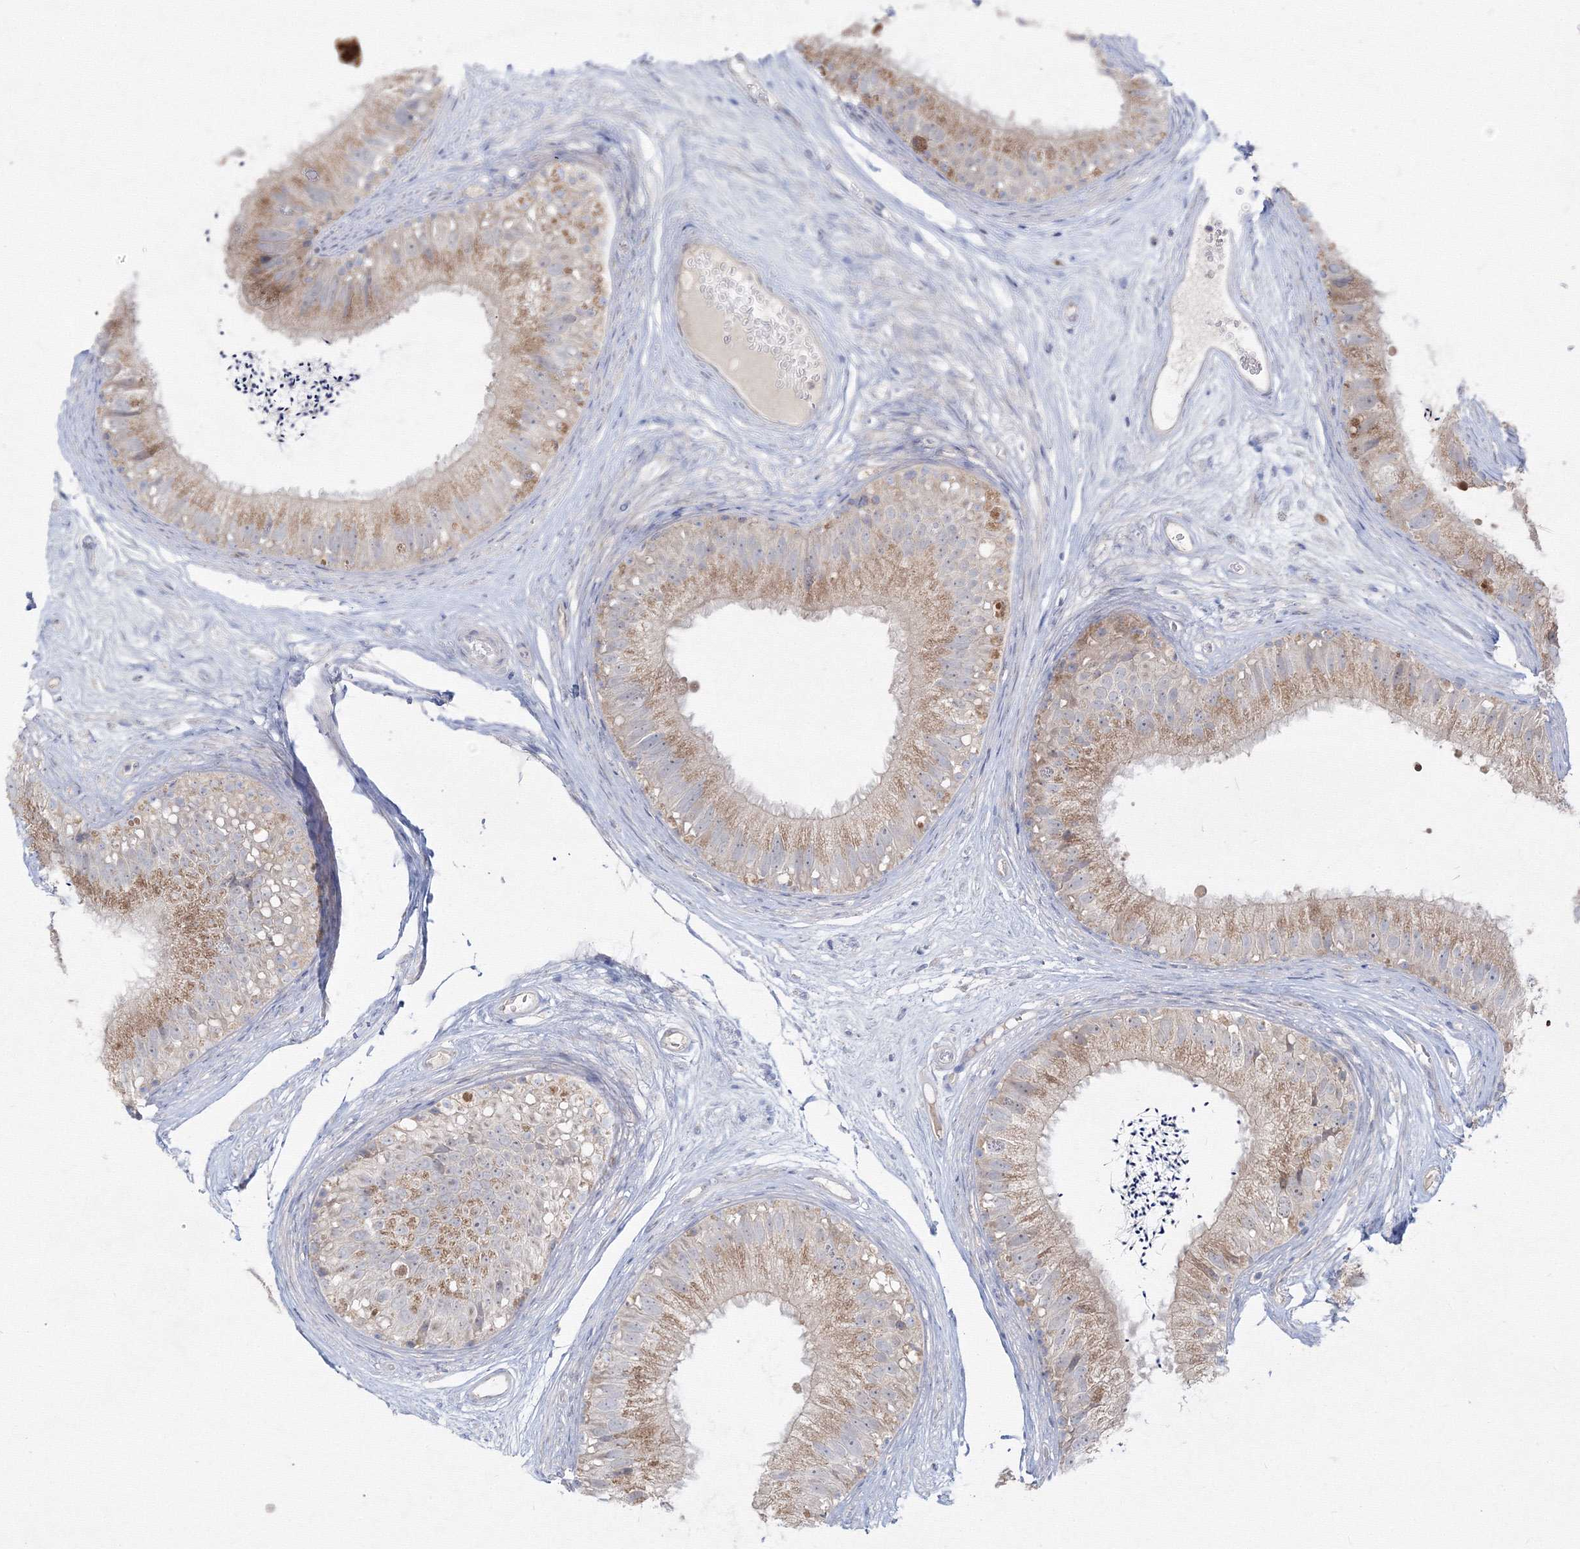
{"staining": {"intensity": "moderate", "quantity": "25%-75%", "location": "cytoplasmic/membranous"}, "tissue": "epididymis", "cell_type": "Glandular cells", "image_type": "normal", "snomed": [{"axis": "morphology", "description": "Normal tissue, NOS"}, {"axis": "topography", "description": "Epididymis"}], "caption": "Epididymis stained with immunohistochemistry (IHC) shows moderate cytoplasmic/membranous staining in about 25%-75% of glandular cells.", "gene": "FBXL8", "patient": {"sex": "male", "age": 77}}